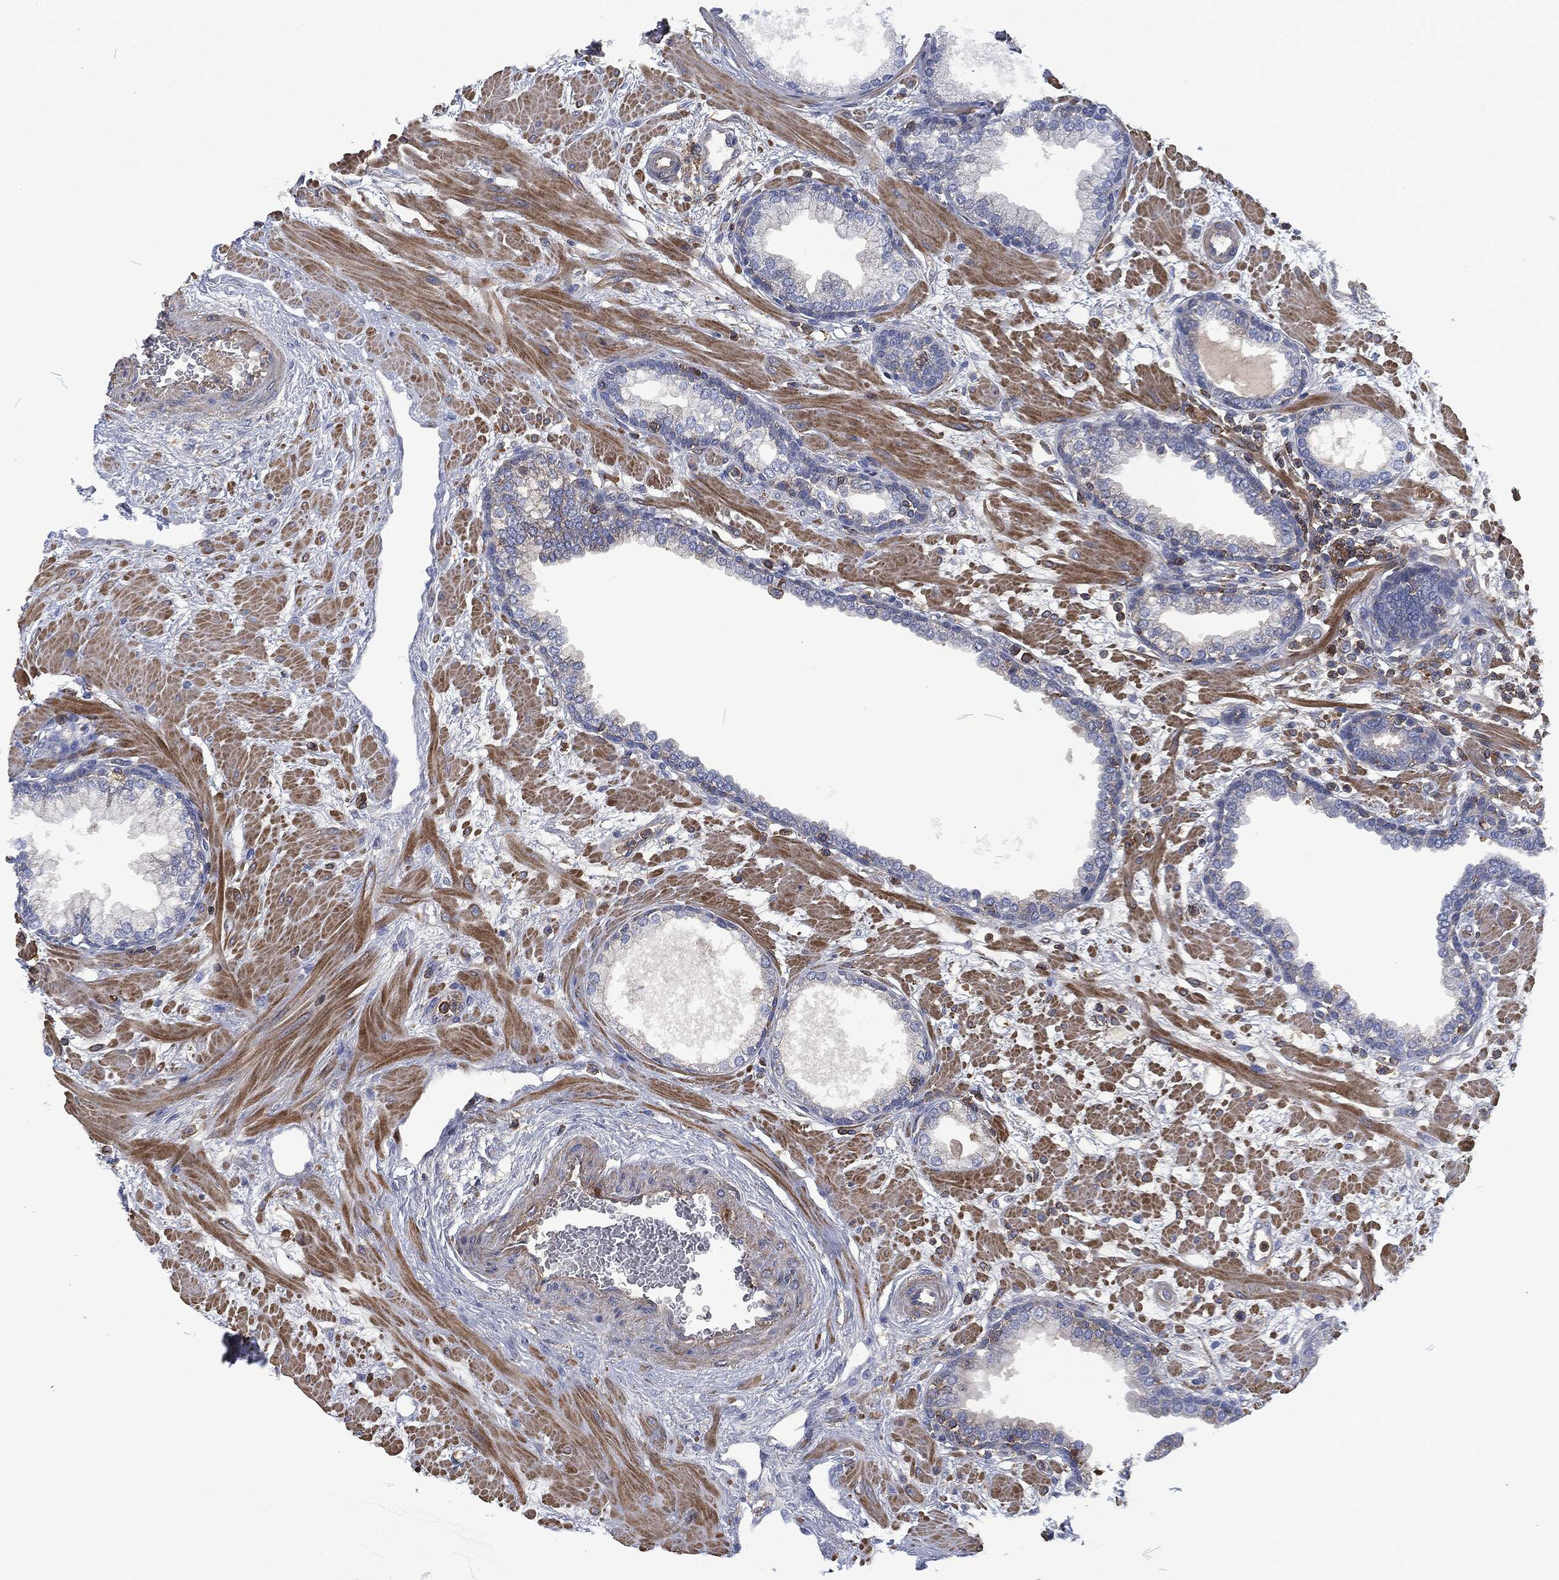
{"staining": {"intensity": "negative", "quantity": "none", "location": "none"}, "tissue": "prostate", "cell_type": "Glandular cells", "image_type": "normal", "snomed": [{"axis": "morphology", "description": "Normal tissue, NOS"}, {"axis": "topography", "description": "Prostate"}], "caption": "The photomicrograph reveals no significant positivity in glandular cells of prostate.", "gene": "LGALS9", "patient": {"sex": "male", "age": 63}}